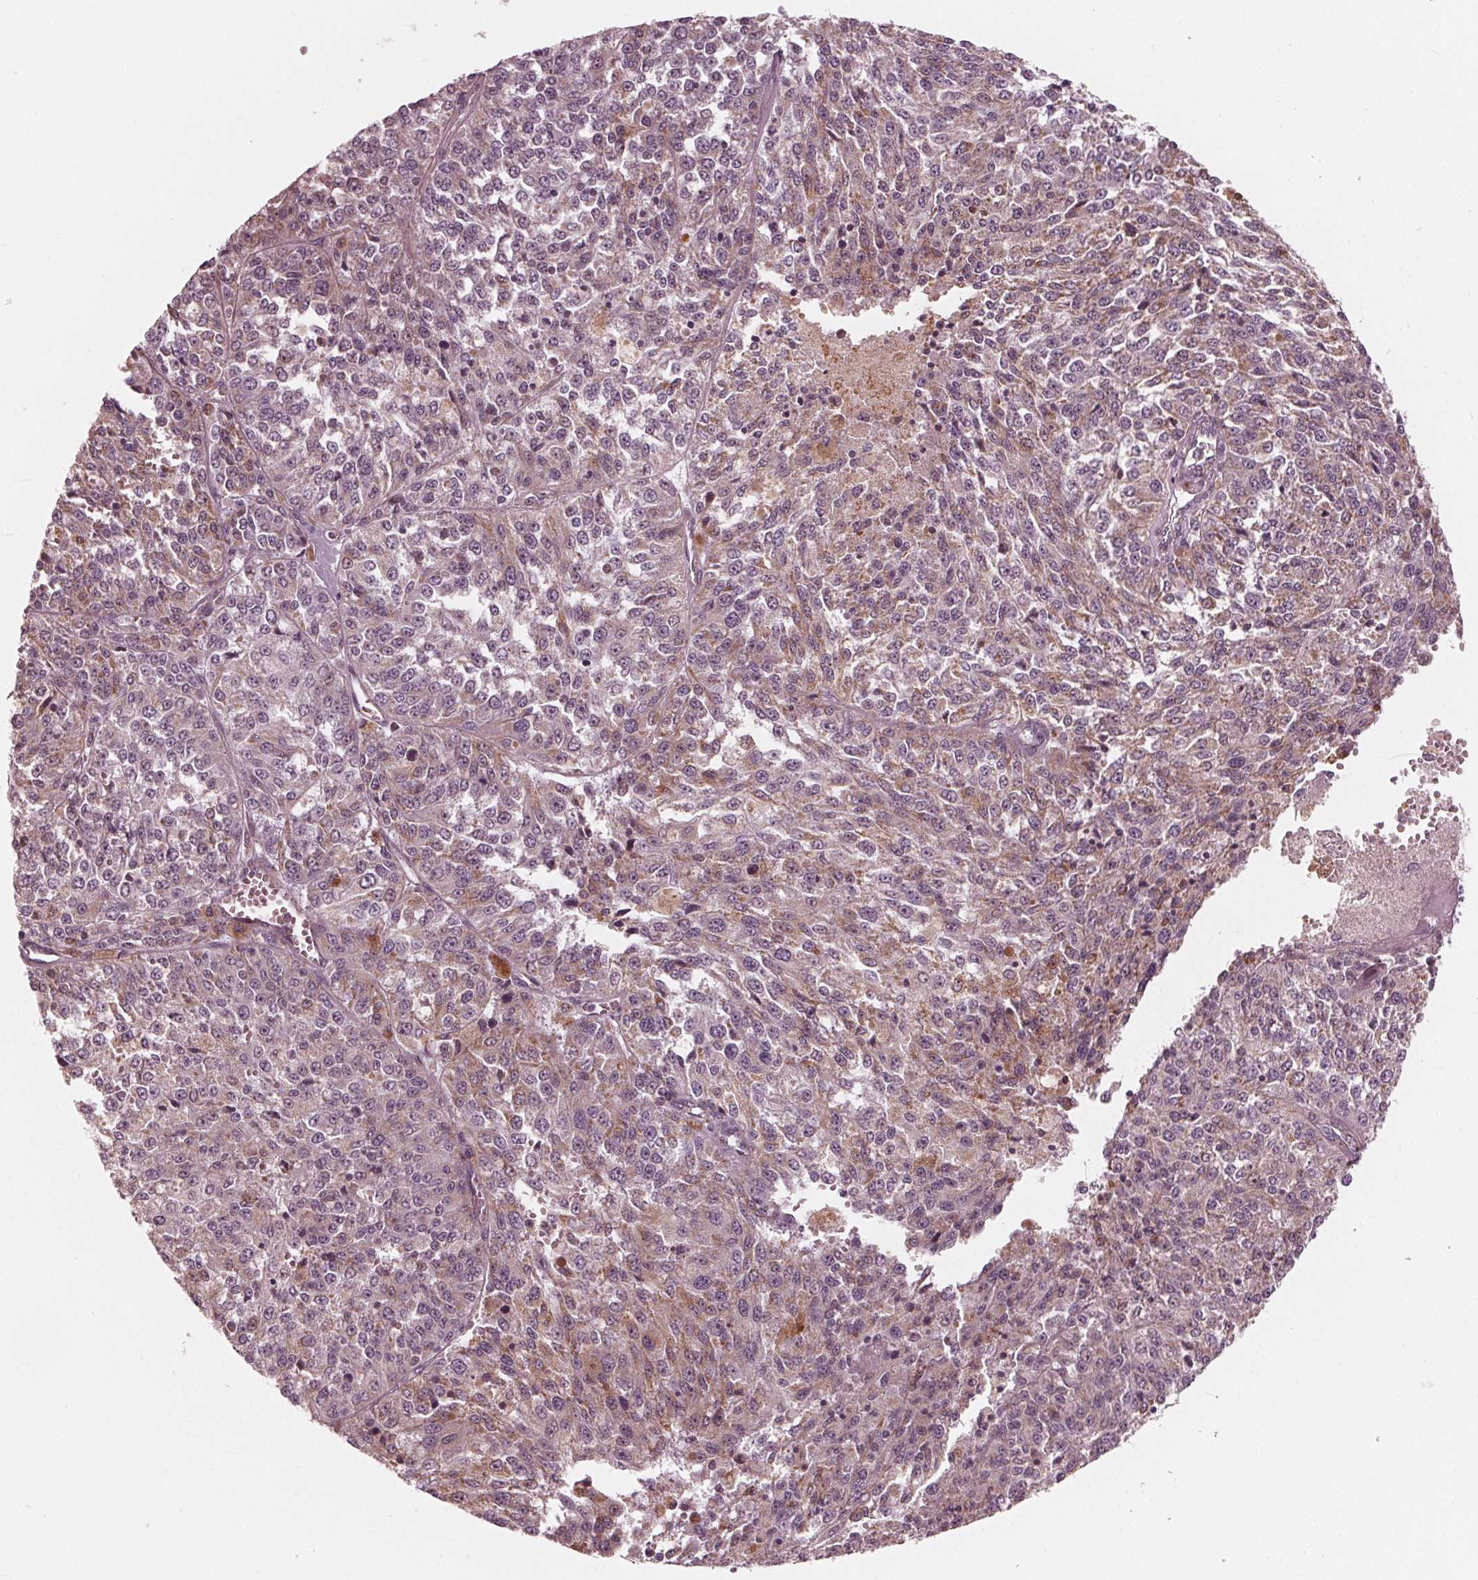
{"staining": {"intensity": "moderate", "quantity": "<25%", "location": "cytoplasmic/membranous"}, "tissue": "melanoma", "cell_type": "Tumor cells", "image_type": "cancer", "snomed": [{"axis": "morphology", "description": "Malignant melanoma, Metastatic site"}, {"axis": "topography", "description": "Lymph node"}], "caption": "Moderate cytoplasmic/membranous expression for a protein is seen in approximately <25% of tumor cells of melanoma using IHC.", "gene": "DCAF4L2", "patient": {"sex": "female", "age": 64}}